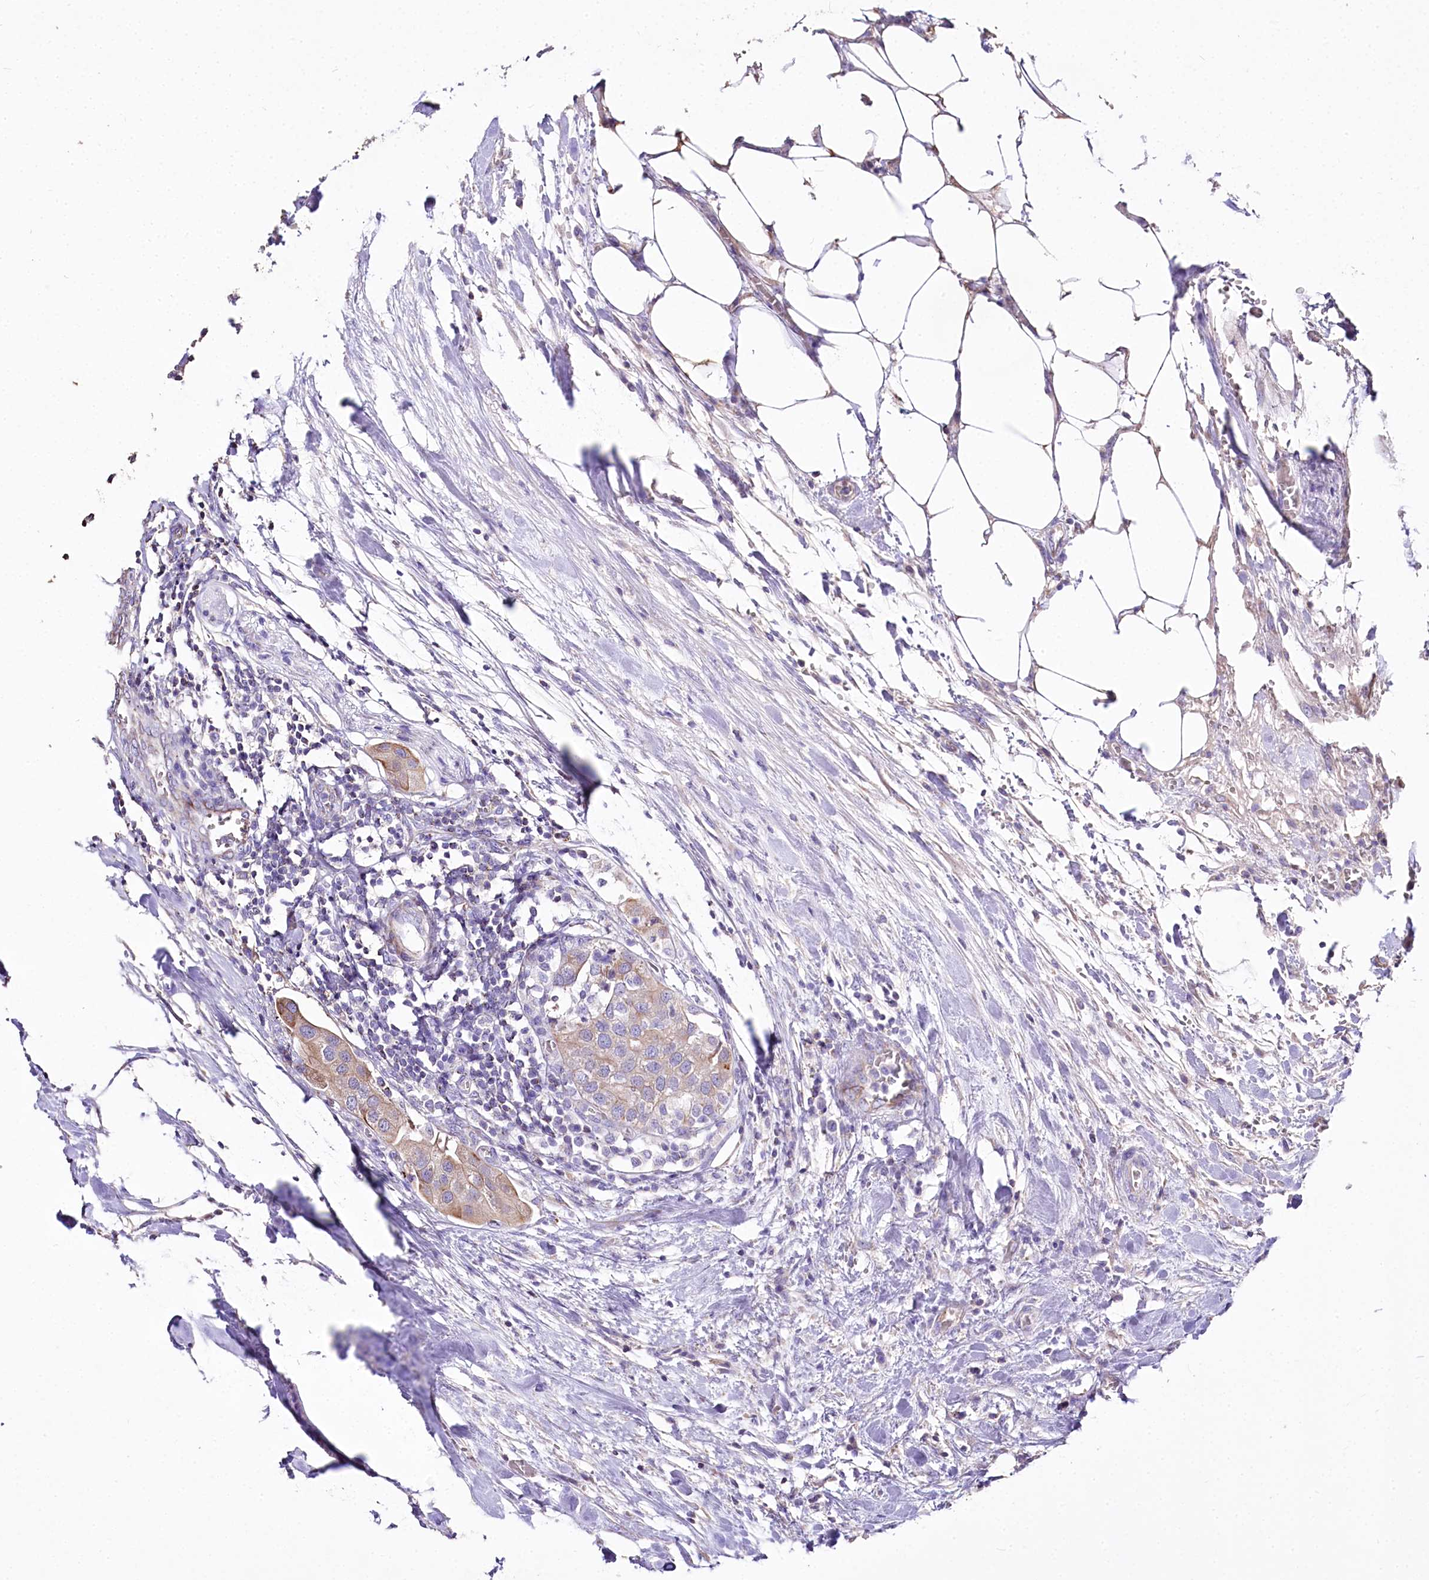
{"staining": {"intensity": "weak", "quantity": "25%-75%", "location": "cytoplasmic/membranous"}, "tissue": "urothelial cancer", "cell_type": "Tumor cells", "image_type": "cancer", "snomed": [{"axis": "morphology", "description": "Urothelial carcinoma, High grade"}, {"axis": "topography", "description": "Urinary bladder"}], "caption": "There is low levels of weak cytoplasmic/membranous staining in tumor cells of urothelial carcinoma (high-grade), as demonstrated by immunohistochemical staining (brown color).", "gene": "PTER", "patient": {"sex": "male", "age": 64}}